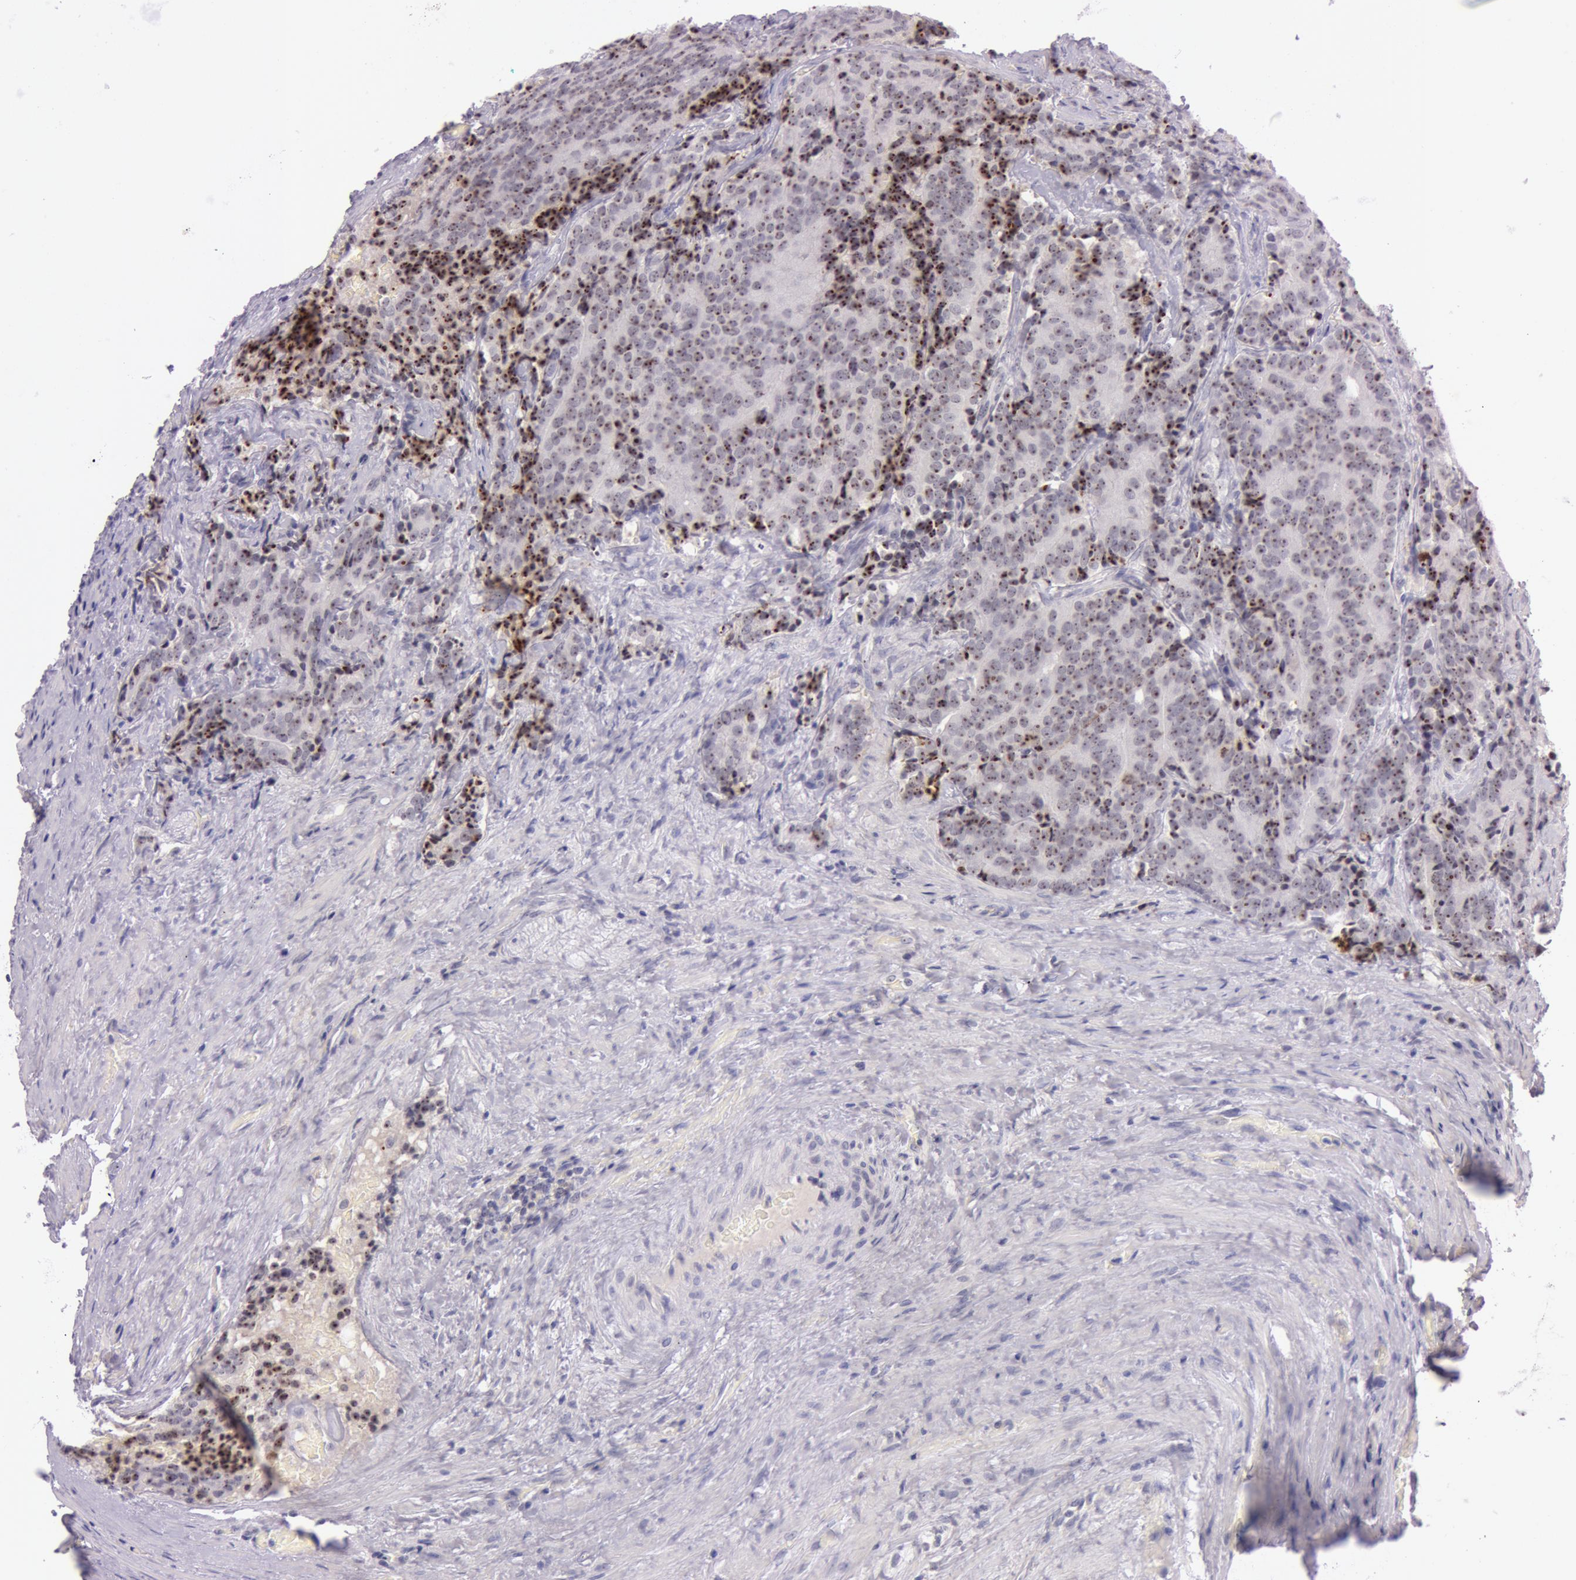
{"staining": {"intensity": "moderate", "quantity": ">75%", "location": "nuclear"}, "tissue": "prostate cancer", "cell_type": "Tumor cells", "image_type": "cancer", "snomed": [{"axis": "morphology", "description": "Adenocarcinoma, Medium grade"}, {"axis": "topography", "description": "Prostate"}], "caption": "There is medium levels of moderate nuclear expression in tumor cells of prostate adenocarcinoma (medium-grade), as demonstrated by immunohistochemical staining (brown color).", "gene": "FBL", "patient": {"sex": "male", "age": 65}}